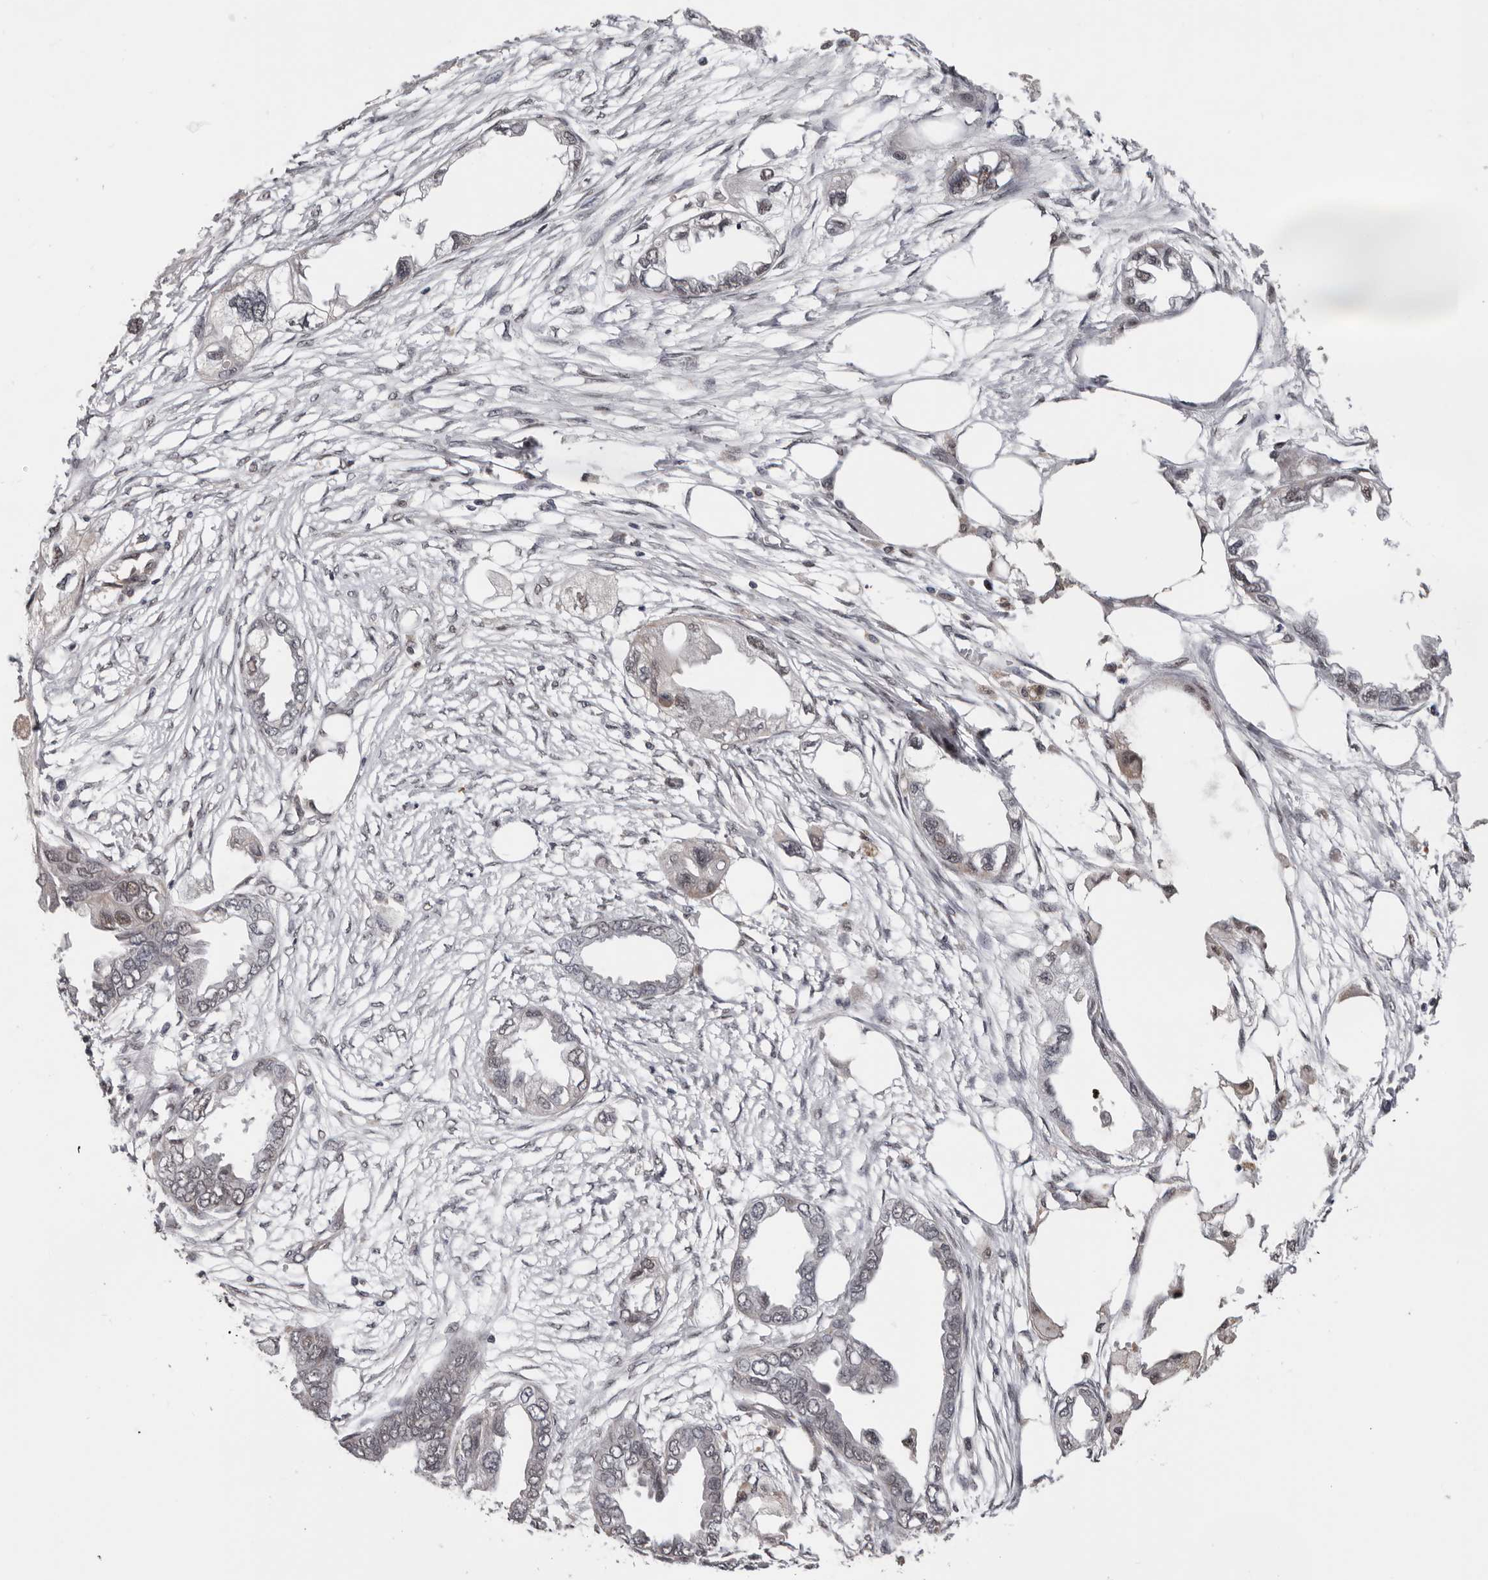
{"staining": {"intensity": "weak", "quantity": "<25%", "location": "nuclear"}, "tissue": "endometrial cancer", "cell_type": "Tumor cells", "image_type": "cancer", "snomed": [{"axis": "morphology", "description": "Adenocarcinoma, NOS"}, {"axis": "morphology", "description": "Adenocarcinoma, metastatic, NOS"}, {"axis": "topography", "description": "Adipose tissue"}, {"axis": "topography", "description": "Endometrium"}], "caption": "Metastatic adenocarcinoma (endometrial) was stained to show a protein in brown. There is no significant positivity in tumor cells. (Immunohistochemistry, brightfield microscopy, high magnification).", "gene": "MOGAT2", "patient": {"sex": "female", "age": 67}}